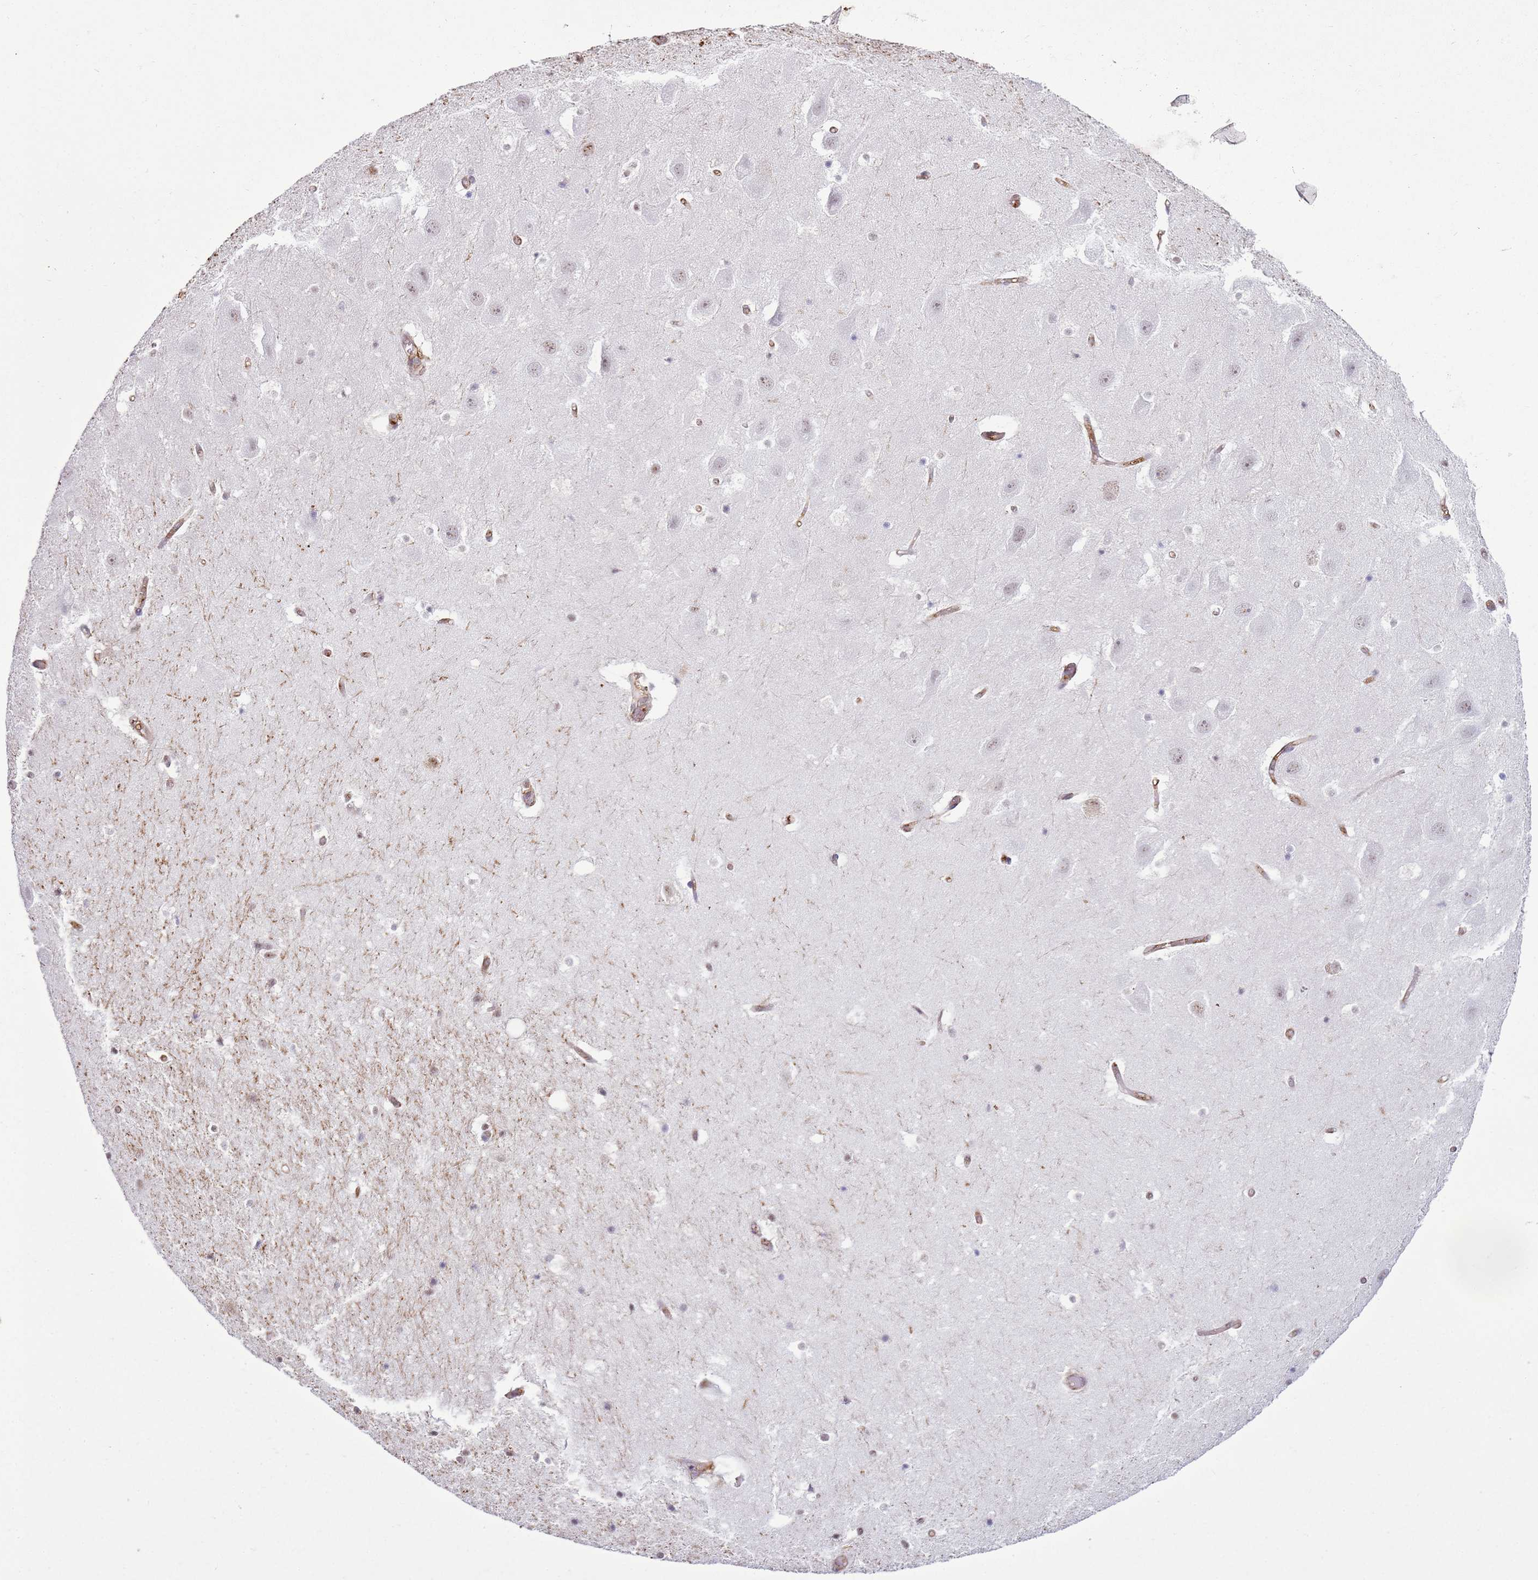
{"staining": {"intensity": "negative", "quantity": "none", "location": "none"}, "tissue": "hippocampus", "cell_type": "Glial cells", "image_type": "normal", "snomed": [{"axis": "morphology", "description": "Normal tissue, NOS"}, {"axis": "topography", "description": "Hippocampus"}], "caption": "Protein analysis of unremarkable hippocampus shows no significant expression in glial cells. (DAB immunohistochemistry with hematoxylin counter stain).", "gene": "GABRE", "patient": {"sex": "female", "age": 52}}